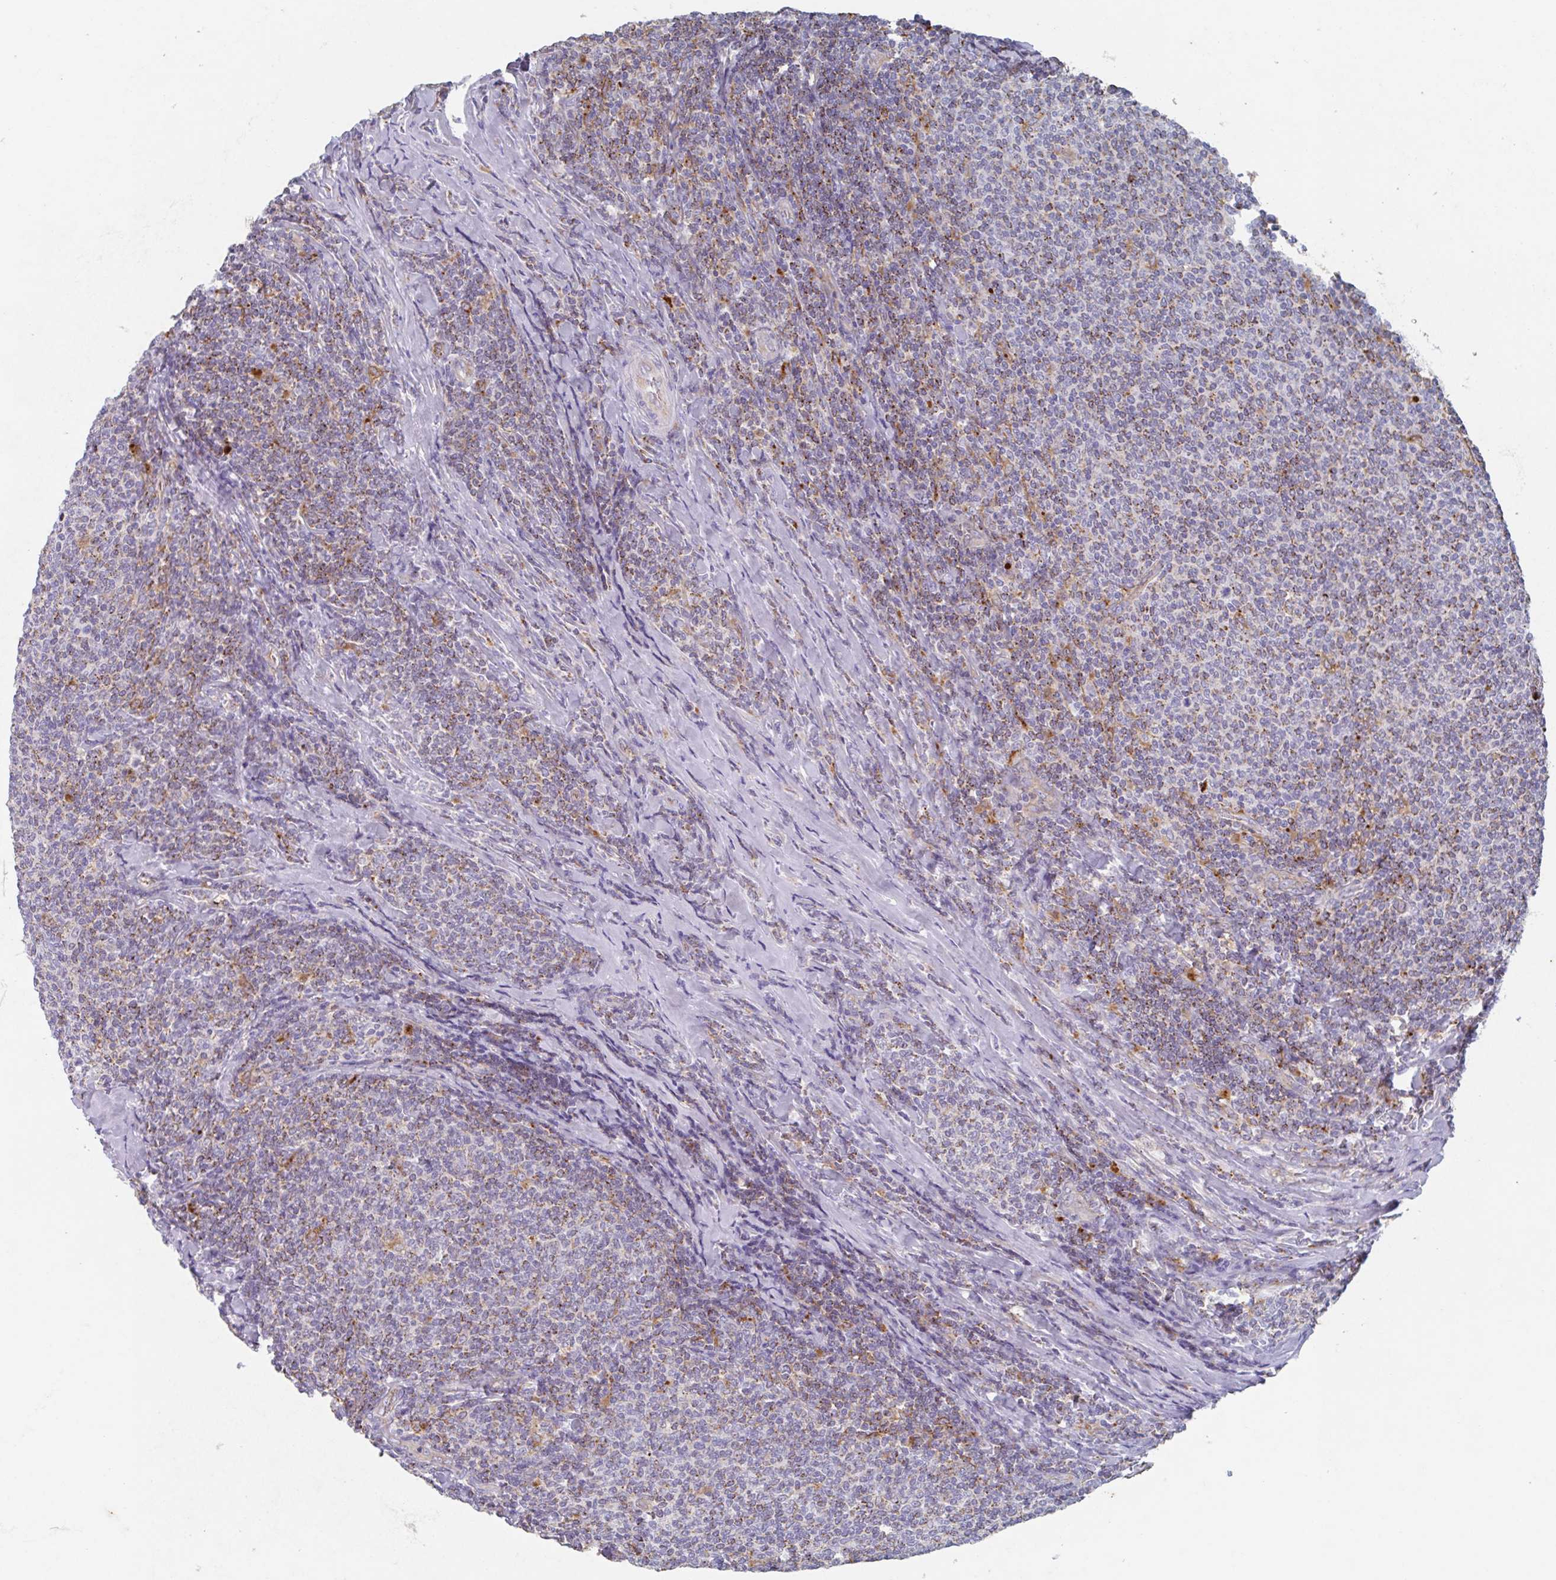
{"staining": {"intensity": "moderate", "quantity": "<25%", "location": "cytoplasmic/membranous"}, "tissue": "lymphoma", "cell_type": "Tumor cells", "image_type": "cancer", "snomed": [{"axis": "morphology", "description": "Malignant lymphoma, non-Hodgkin's type, Low grade"}, {"axis": "topography", "description": "Lymph node"}], "caption": "Malignant lymphoma, non-Hodgkin's type (low-grade) stained with DAB IHC demonstrates low levels of moderate cytoplasmic/membranous positivity in approximately <25% of tumor cells.", "gene": "MANBA", "patient": {"sex": "male", "age": 52}}